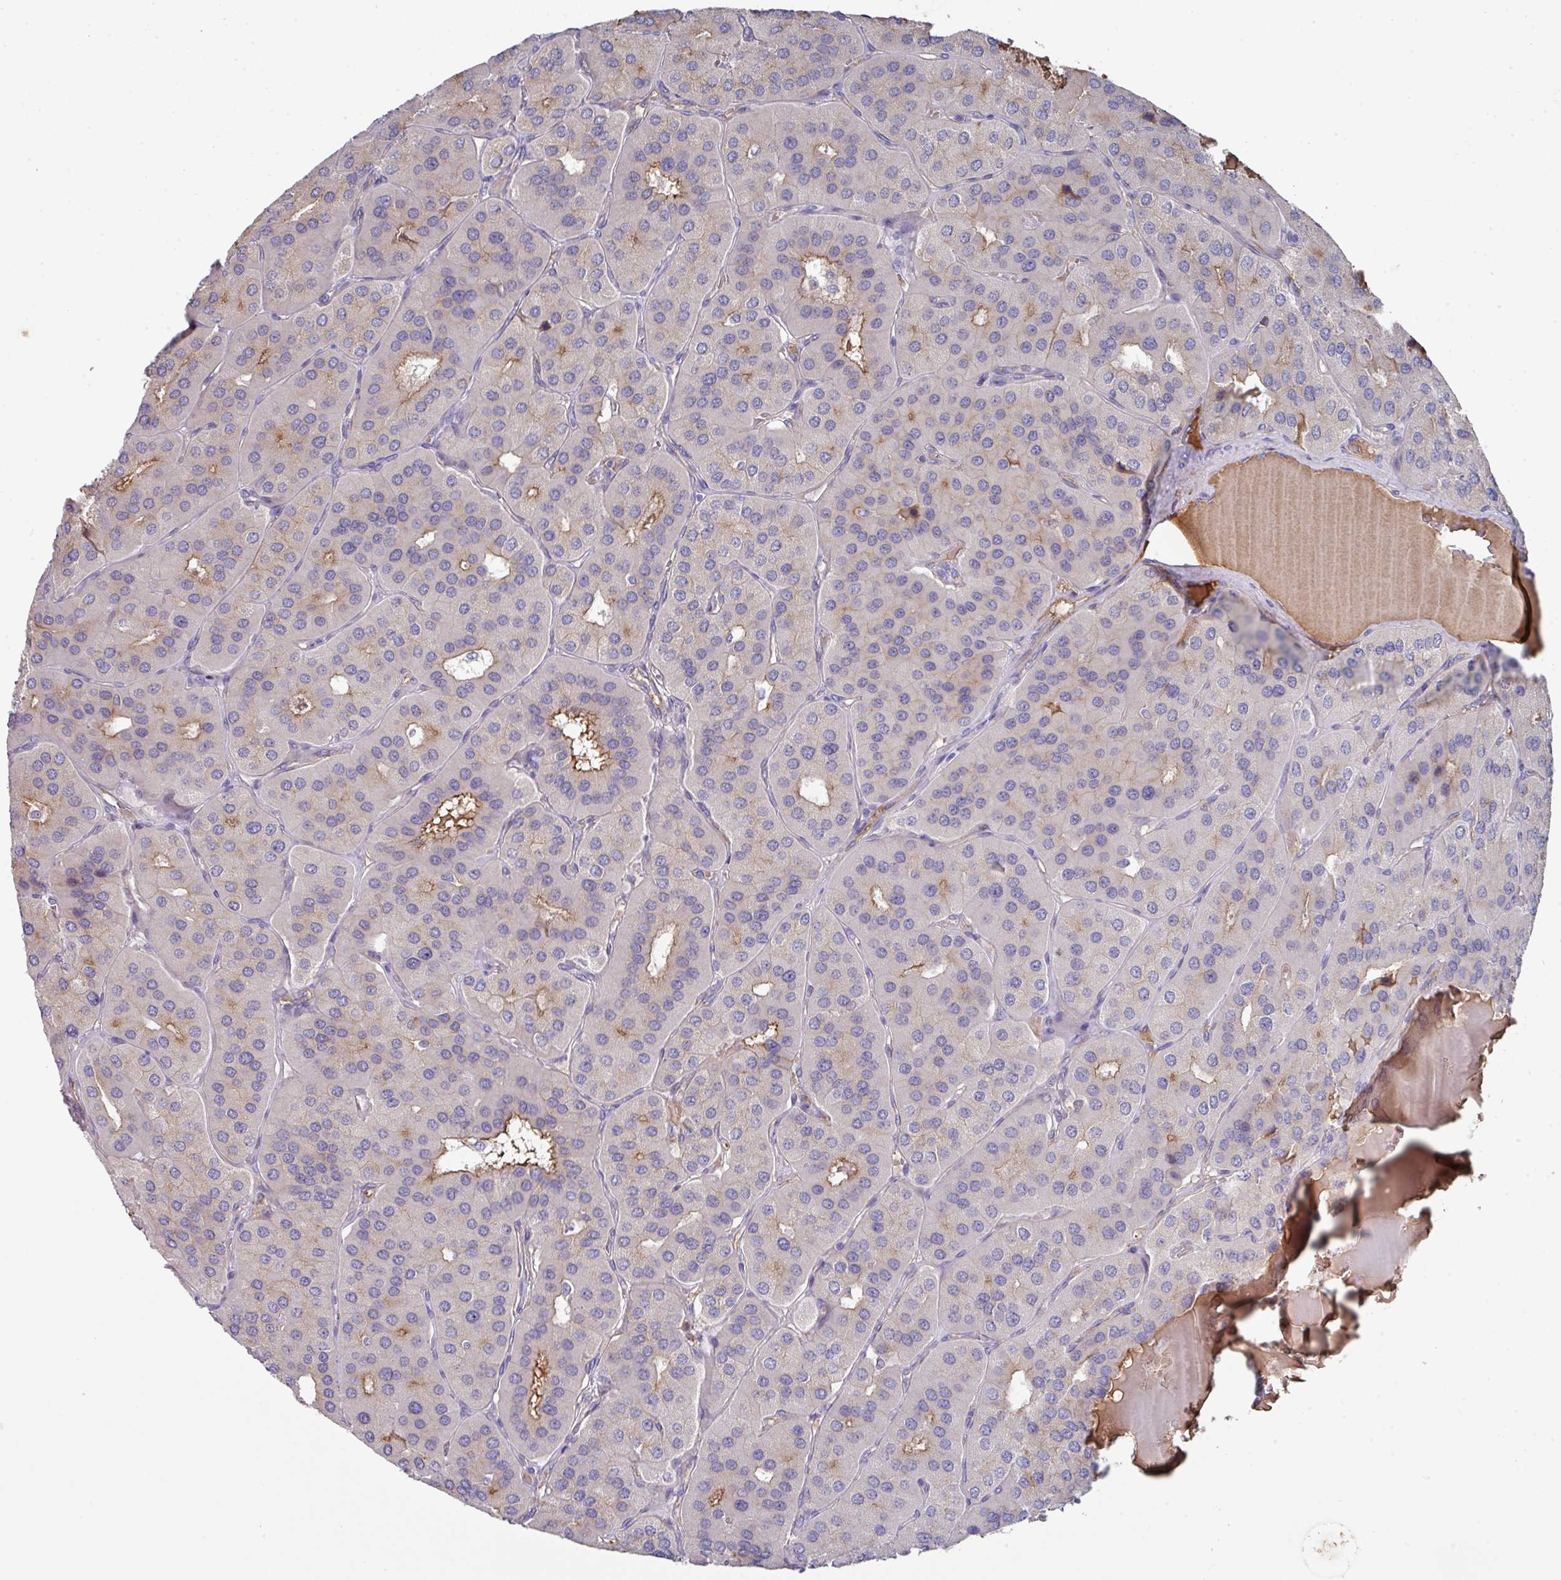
{"staining": {"intensity": "moderate", "quantity": "<25%", "location": "cytoplasmic/membranous"}, "tissue": "parathyroid gland", "cell_type": "Glandular cells", "image_type": "normal", "snomed": [{"axis": "morphology", "description": "Normal tissue, NOS"}, {"axis": "morphology", "description": "Adenoma, NOS"}, {"axis": "topography", "description": "Parathyroid gland"}], "caption": "Immunohistochemical staining of benign parathyroid gland reveals moderate cytoplasmic/membranous protein positivity in about <25% of glandular cells. (DAB (3,3'-diaminobenzidine) IHC, brown staining for protein, blue staining for nuclei).", "gene": "PRR5", "patient": {"sex": "female", "age": 86}}